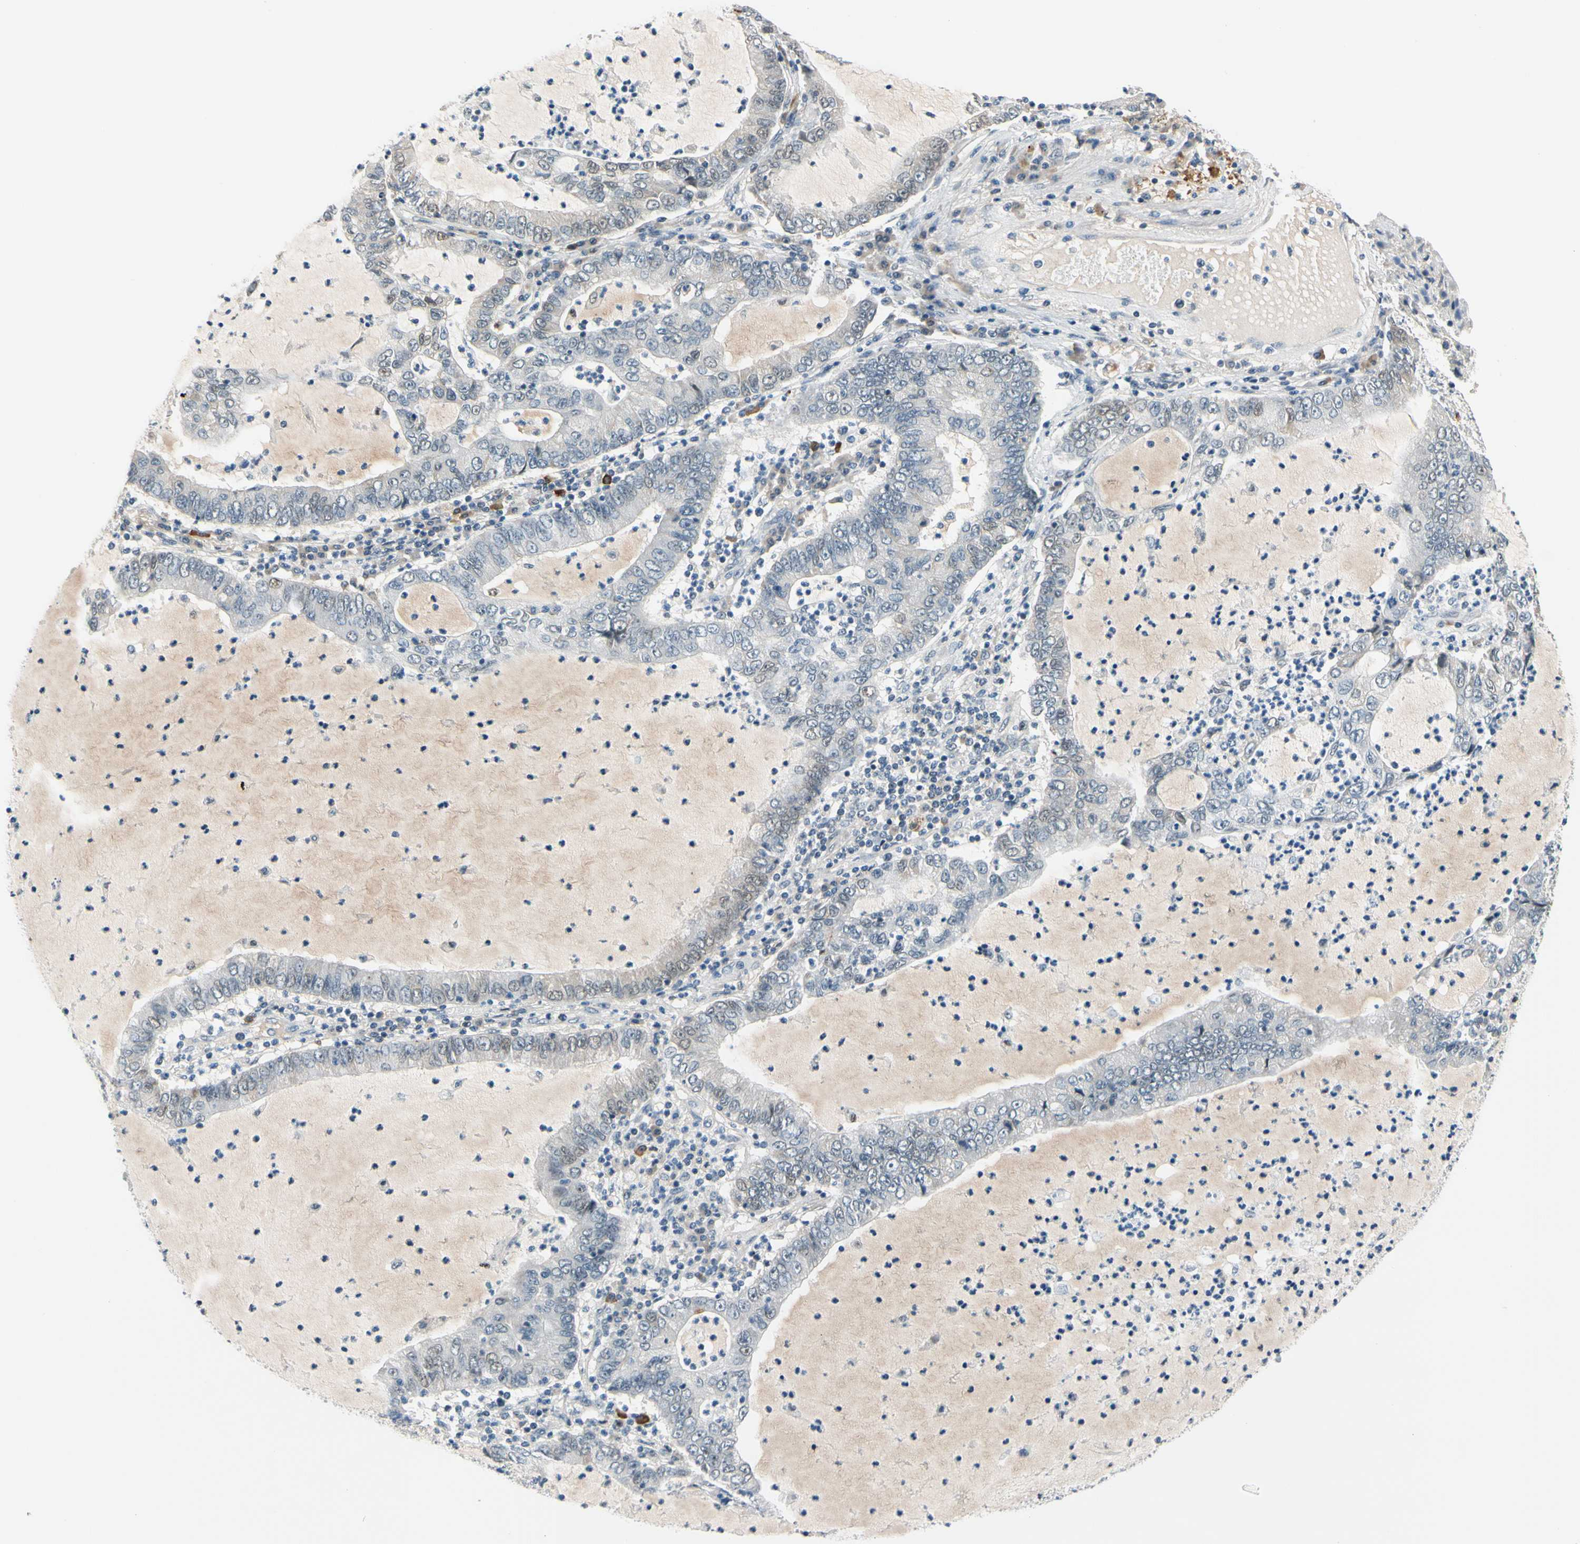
{"staining": {"intensity": "negative", "quantity": "none", "location": "none"}, "tissue": "lung cancer", "cell_type": "Tumor cells", "image_type": "cancer", "snomed": [{"axis": "morphology", "description": "Adenocarcinoma, NOS"}, {"axis": "topography", "description": "Lung"}], "caption": "Photomicrograph shows no protein expression in tumor cells of adenocarcinoma (lung) tissue.", "gene": "SLC27A6", "patient": {"sex": "female", "age": 51}}